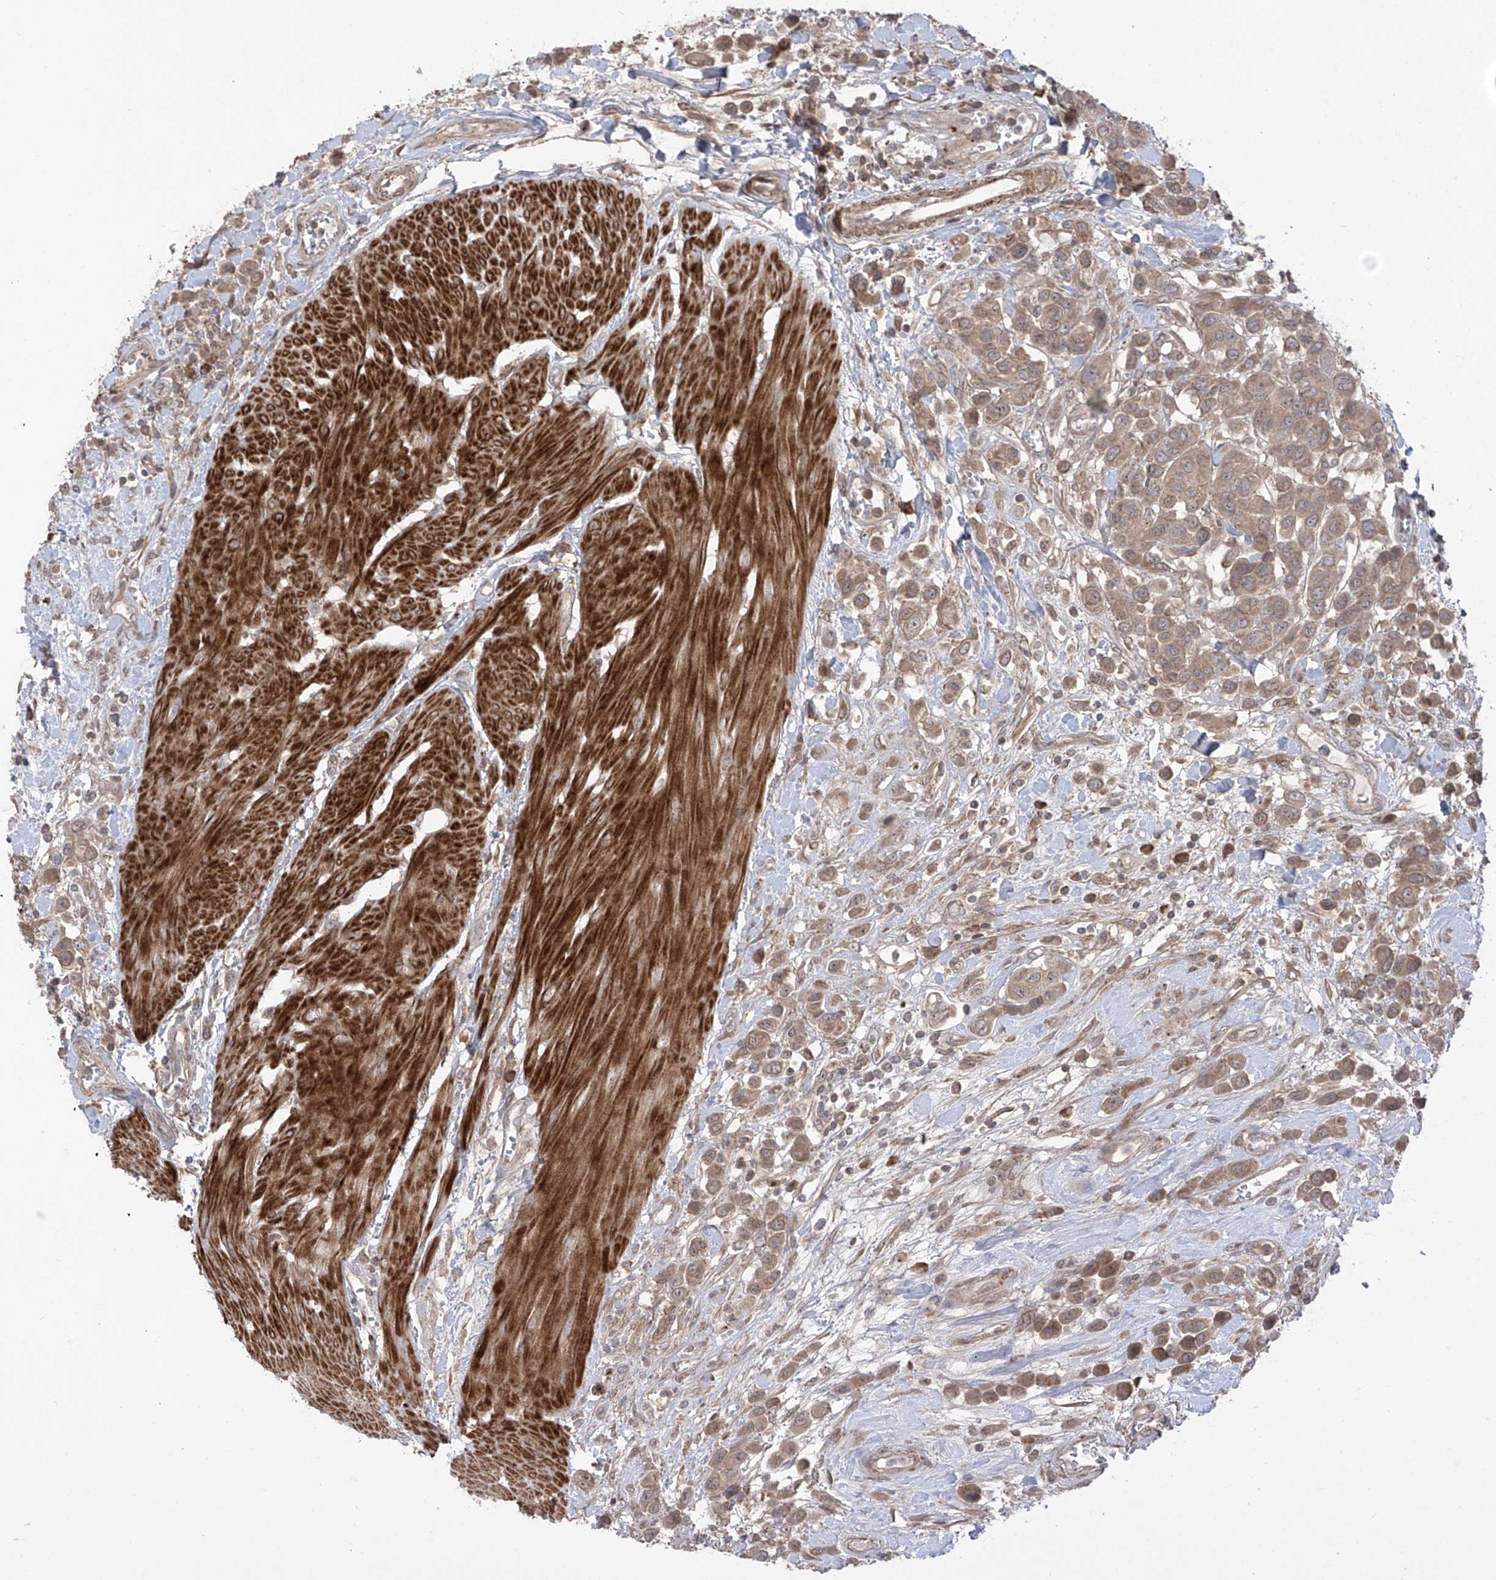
{"staining": {"intensity": "weak", "quantity": ">75%", "location": "cytoplasmic/membranous"}, "tissue": "urothelial cancer", "cell_type": "Tumor cells", "image_type": "cancer", "snomed": [{"axis": "morphology", "description": "Urothelial carcinoma, High grade"}, {"axis": "topography", "description": "Urinary bladder"}], "caption": "Tumor cells demonstrate weak cytoplasmic/membranous staining in approximately >75% of cells in high-grade urothelial carcinoma.", "gene": "LRRC74A", "patient": {"sex": "male", "age": 50}}